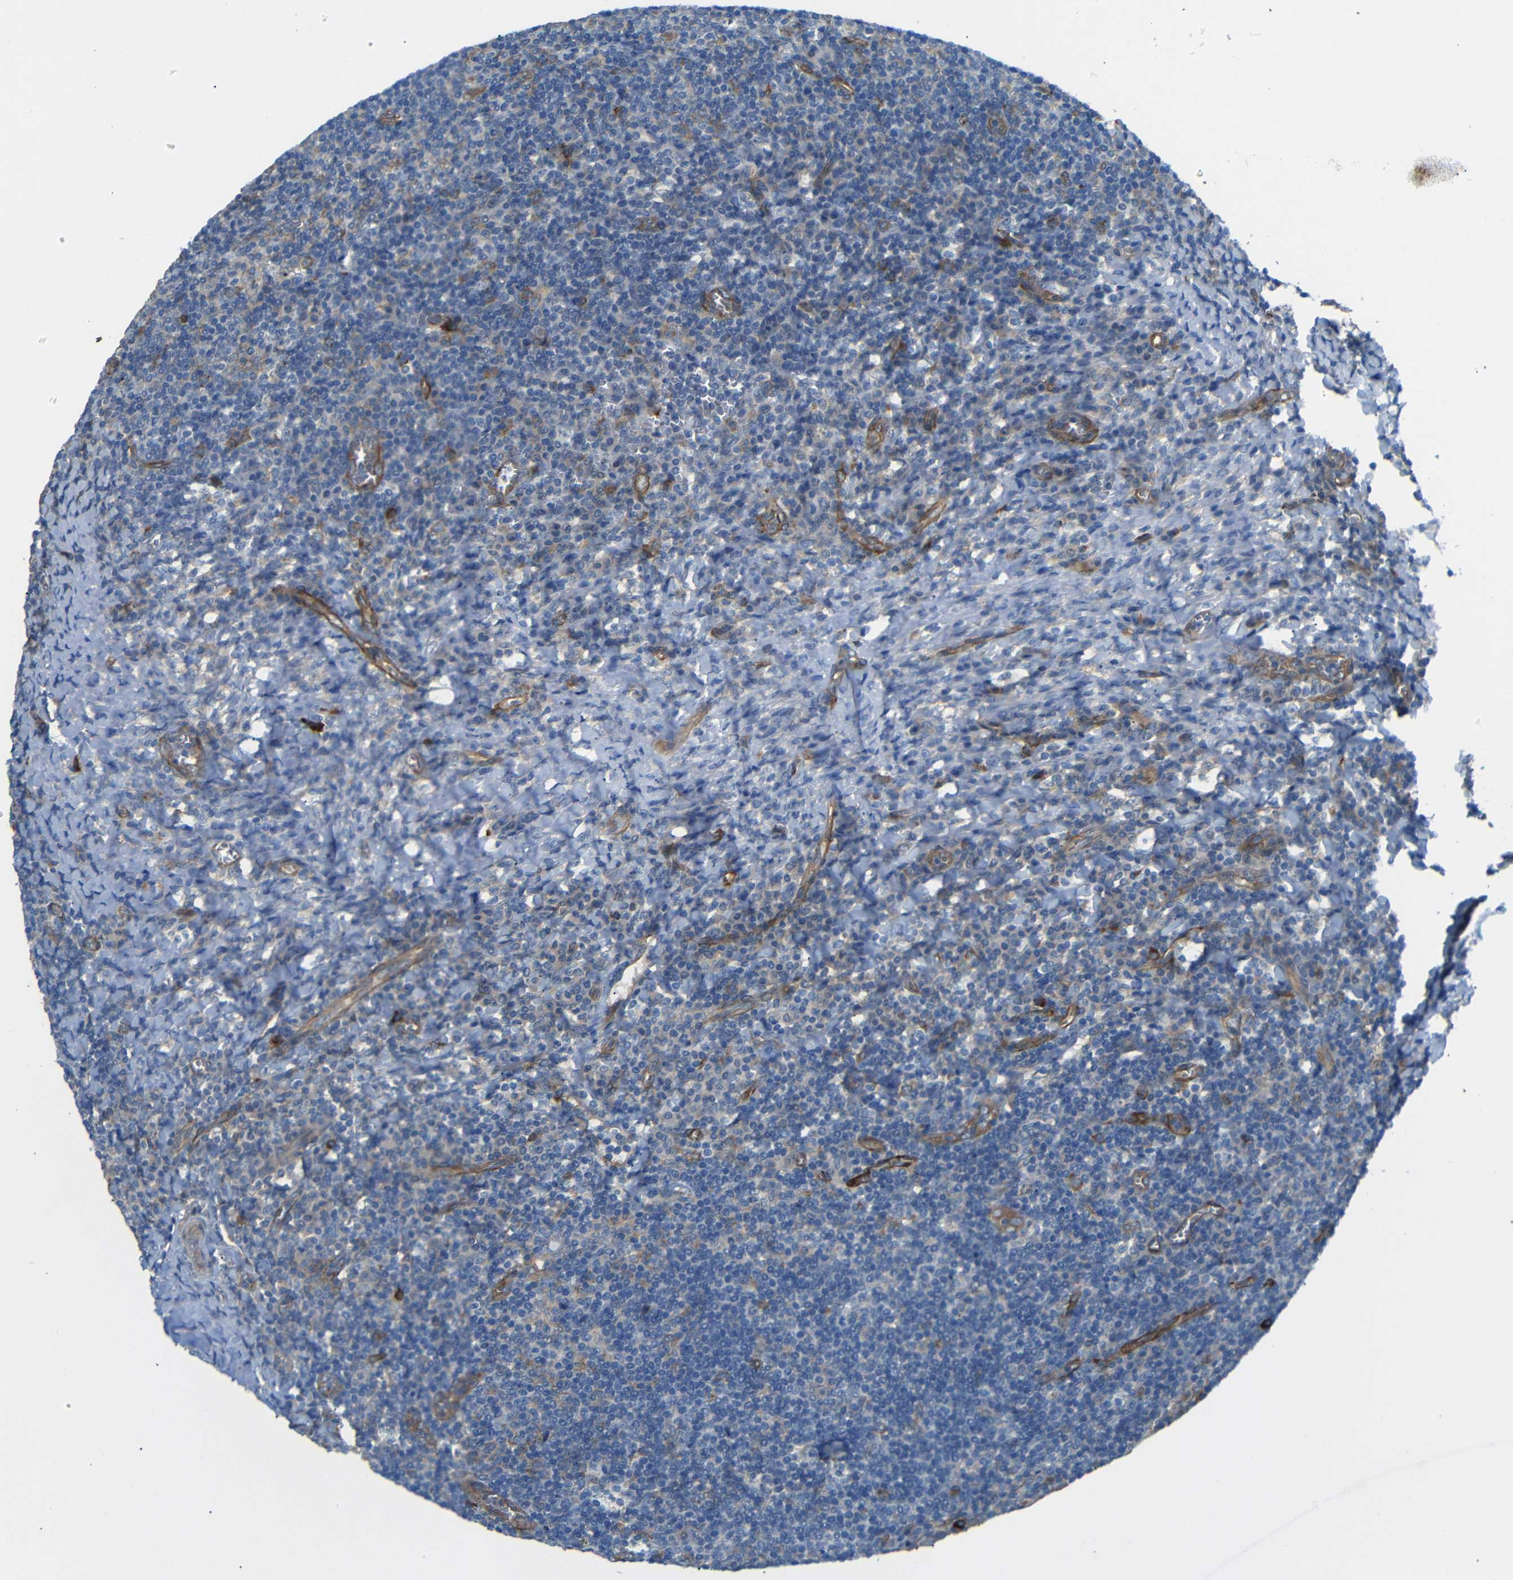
{"staining": {"intensity": "negative", "quantity": "none", "location": "none"}, "tissue": "tonsil", "cell_type": "Germinal center cells", "image_type": "normal", "snomed": [{"axis": "morphology", "description": "Normal tissue, NOS"}, {"axis": "topography", "description": "Tonsil"}], "caption": "The photomicrograph exhibits no staining of germinal center cells in benign tonsil.", "gene": "MYO1B", "patient": {"sex": "male", "age": 37}}